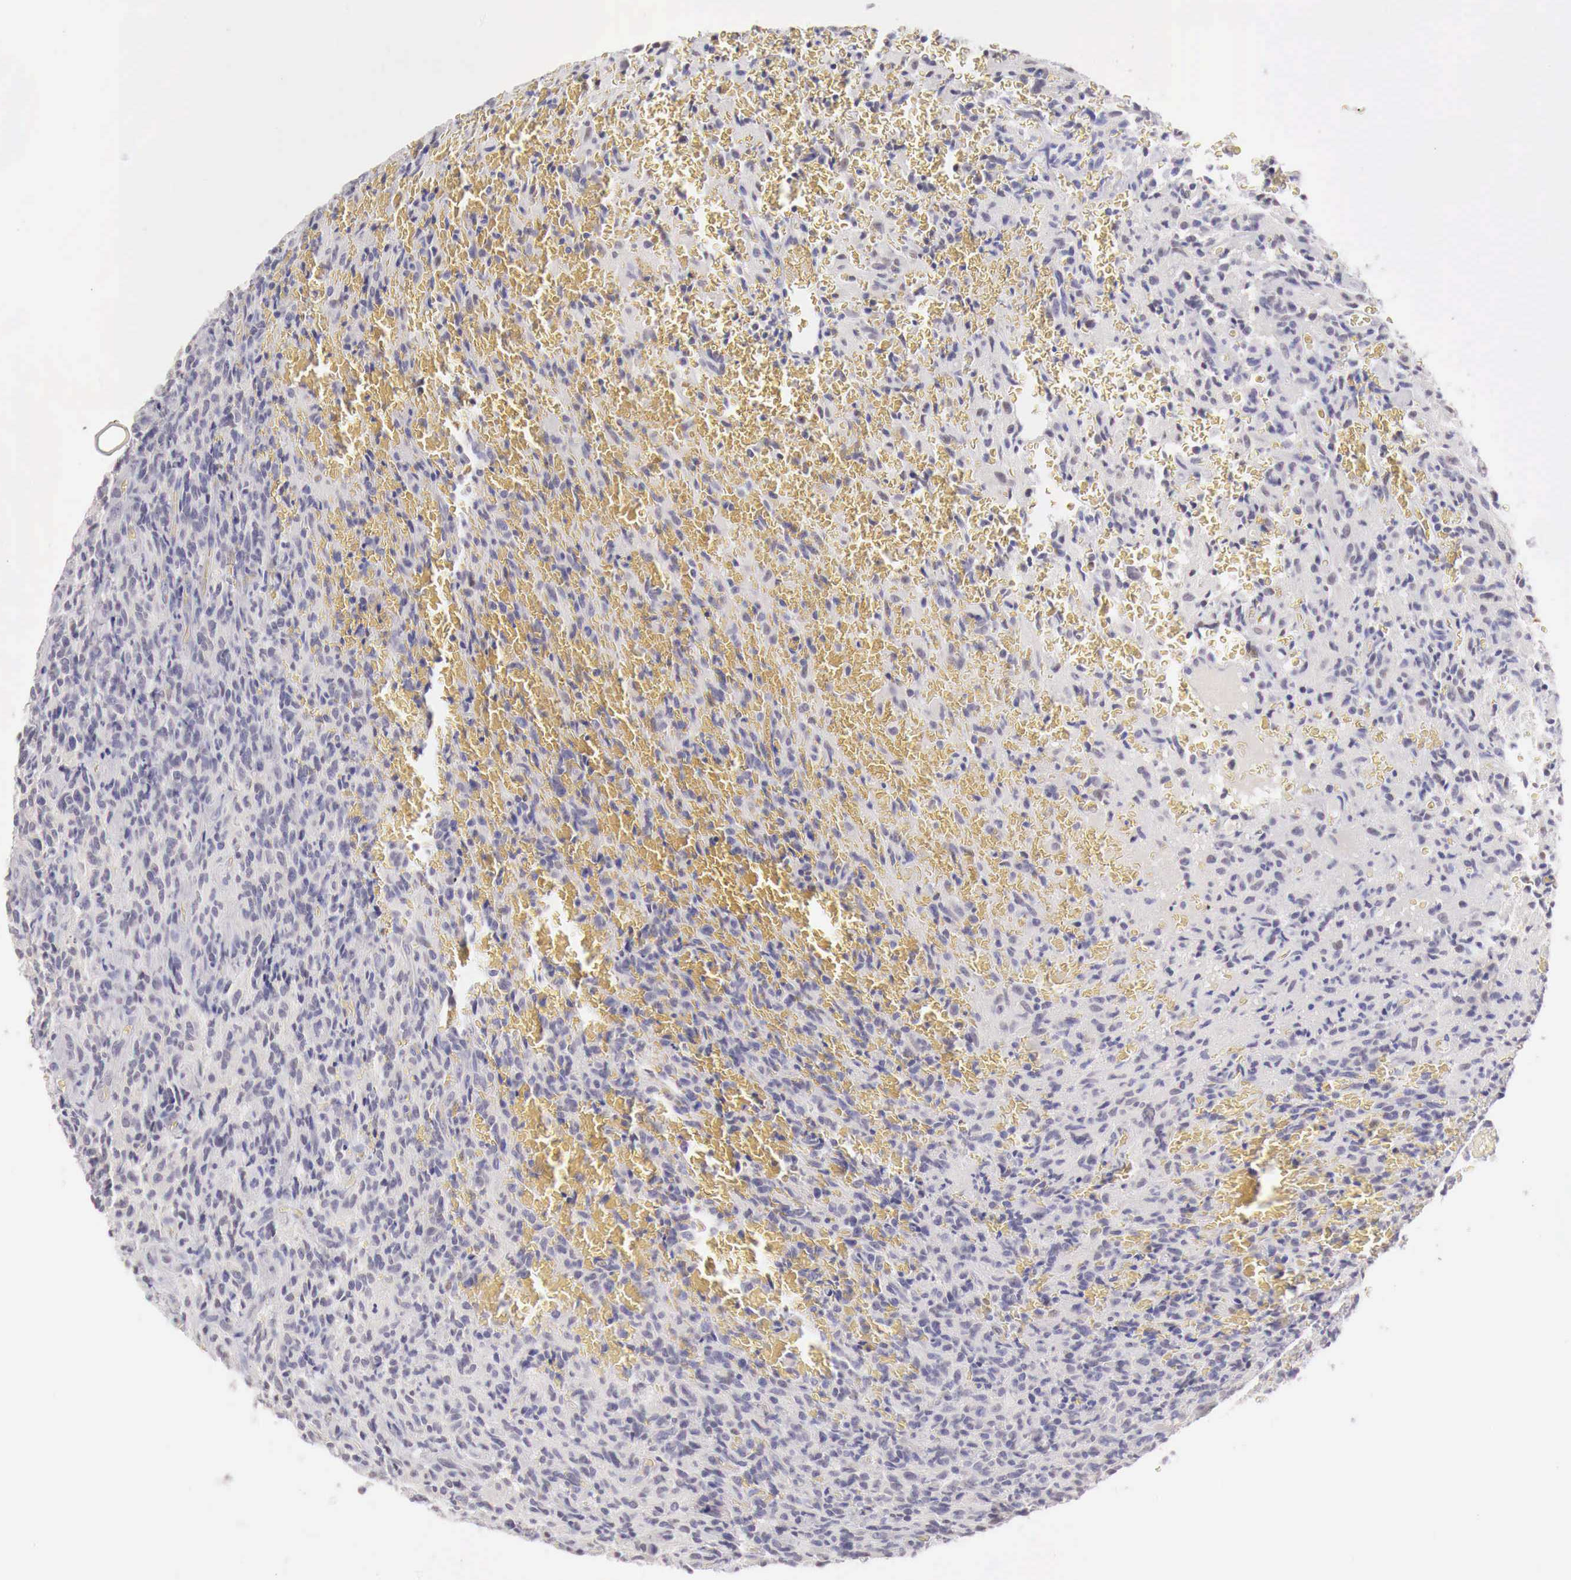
{"staining": {"intensity": "negative", "quantity": "none", "location": "none"}, "tissue": "glioma", "cell_type": "Tumor cells", "image_type": "cancer", "snomed": [{"axis": "morphology", "description": "Glioma, malignant, High grade"}, {"axis": "topography", "description": "Brain"}], "caption": "High power microscopy histopathology image of an immunohistochemistry (IHC) micrograph of high-grade glioma (malignant), revealing no significant staining in tumor cells.", "gene": "UBA1", "patient": {"sex": "male", "age": 56}}